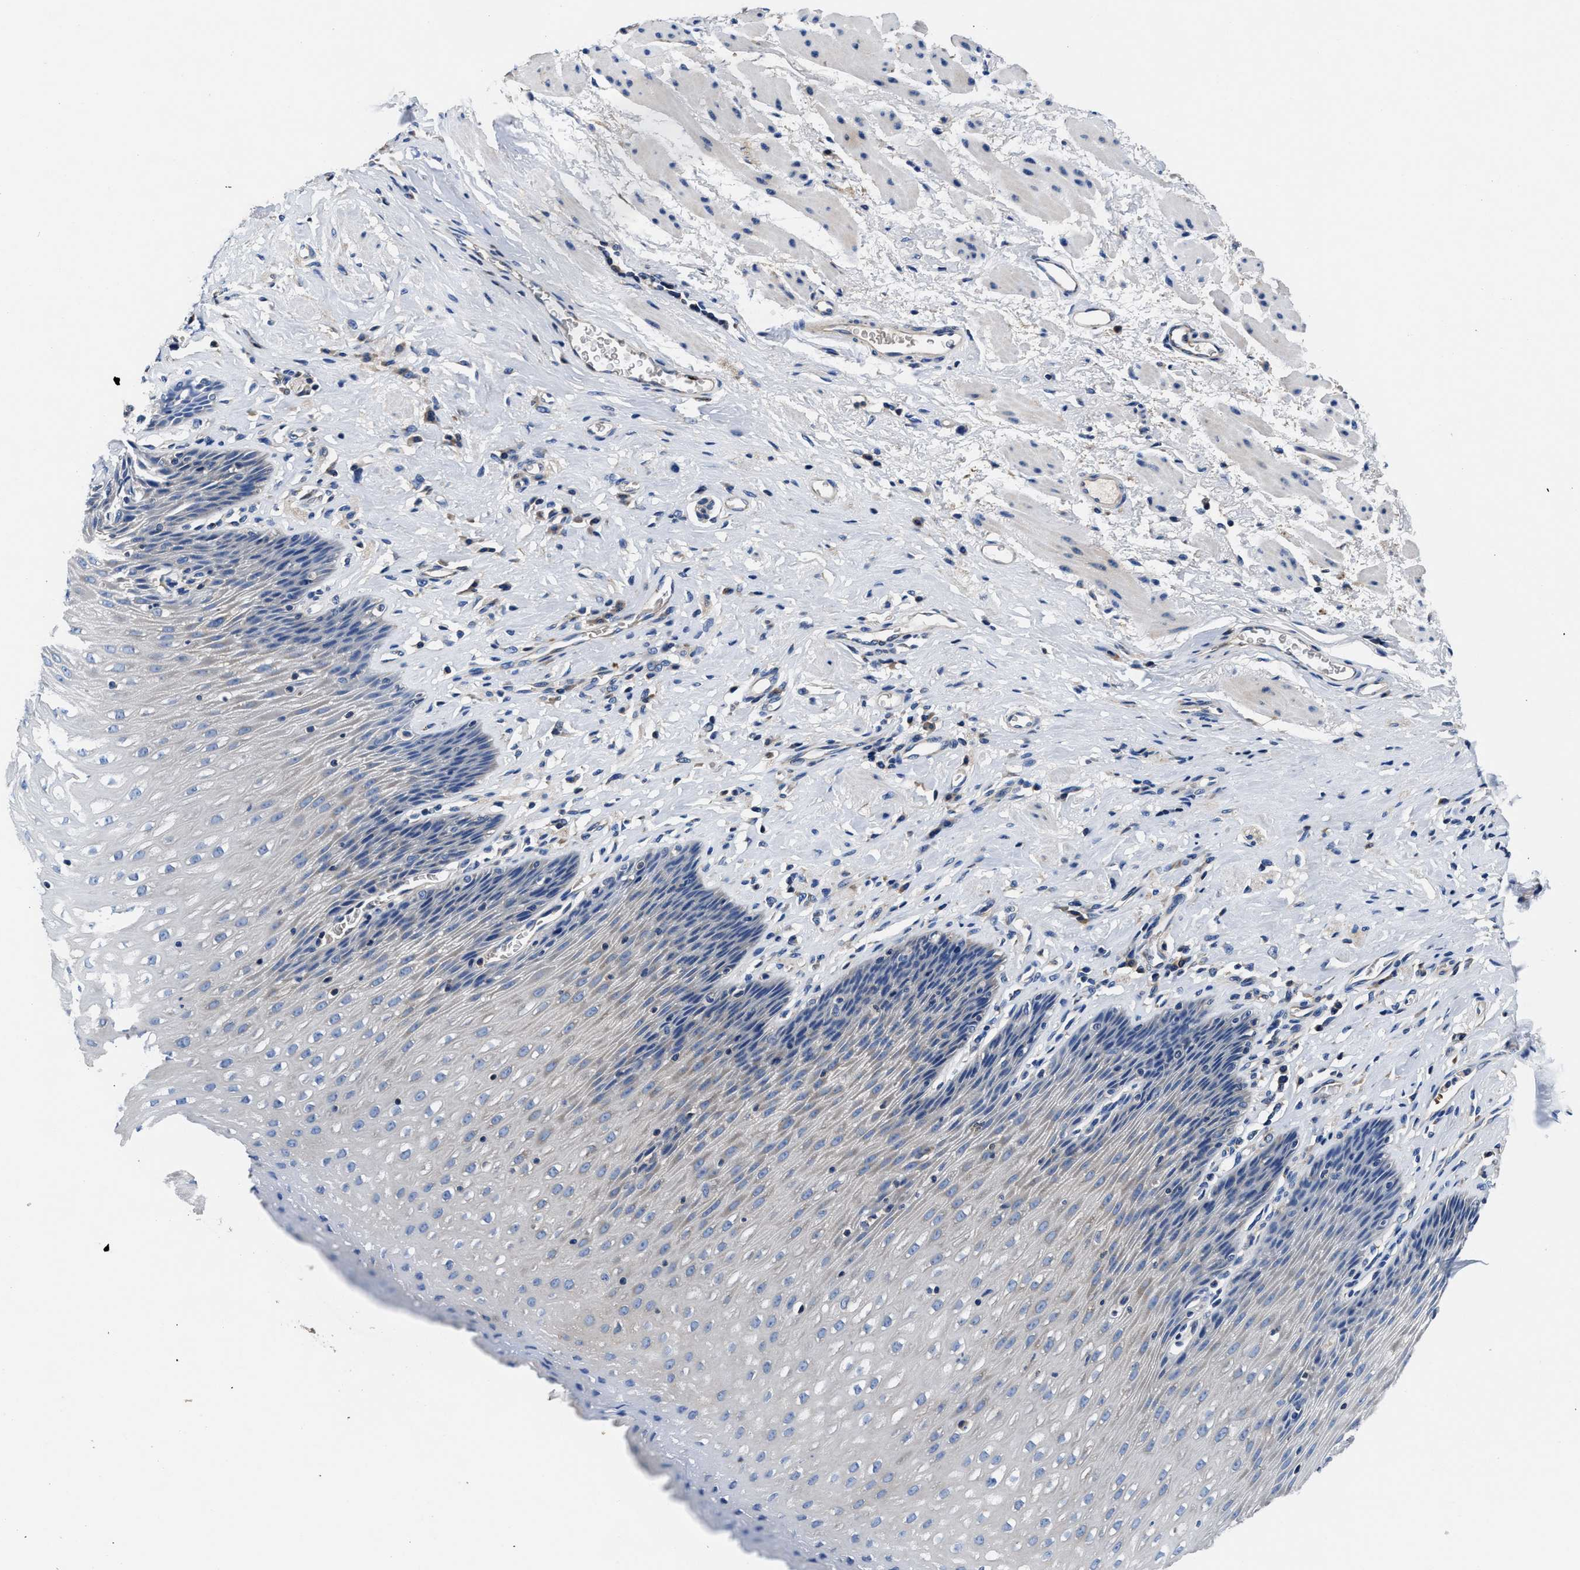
{"staining": {"intensity": "weak", "quantity": "25%-75%", "location": "cytoplasmic/membranous"}, "tissue": "esophagus", "cell_type": "Squamous epithelial cells", "image_type": "normal", "snomed": [{"axis": "morphology", "description": "Normal tissue, NOS"}, {"axis": "topography", "description": "Esophagus"}], "caption": "Weak cytoplasmic/membranous positivity for a protein is seen in about 25%-75% of squamous epithelial cells of benign esophagus using IHC.", "gene": "PHLPP1", "patient": {"sex": "female", "age": 61}}